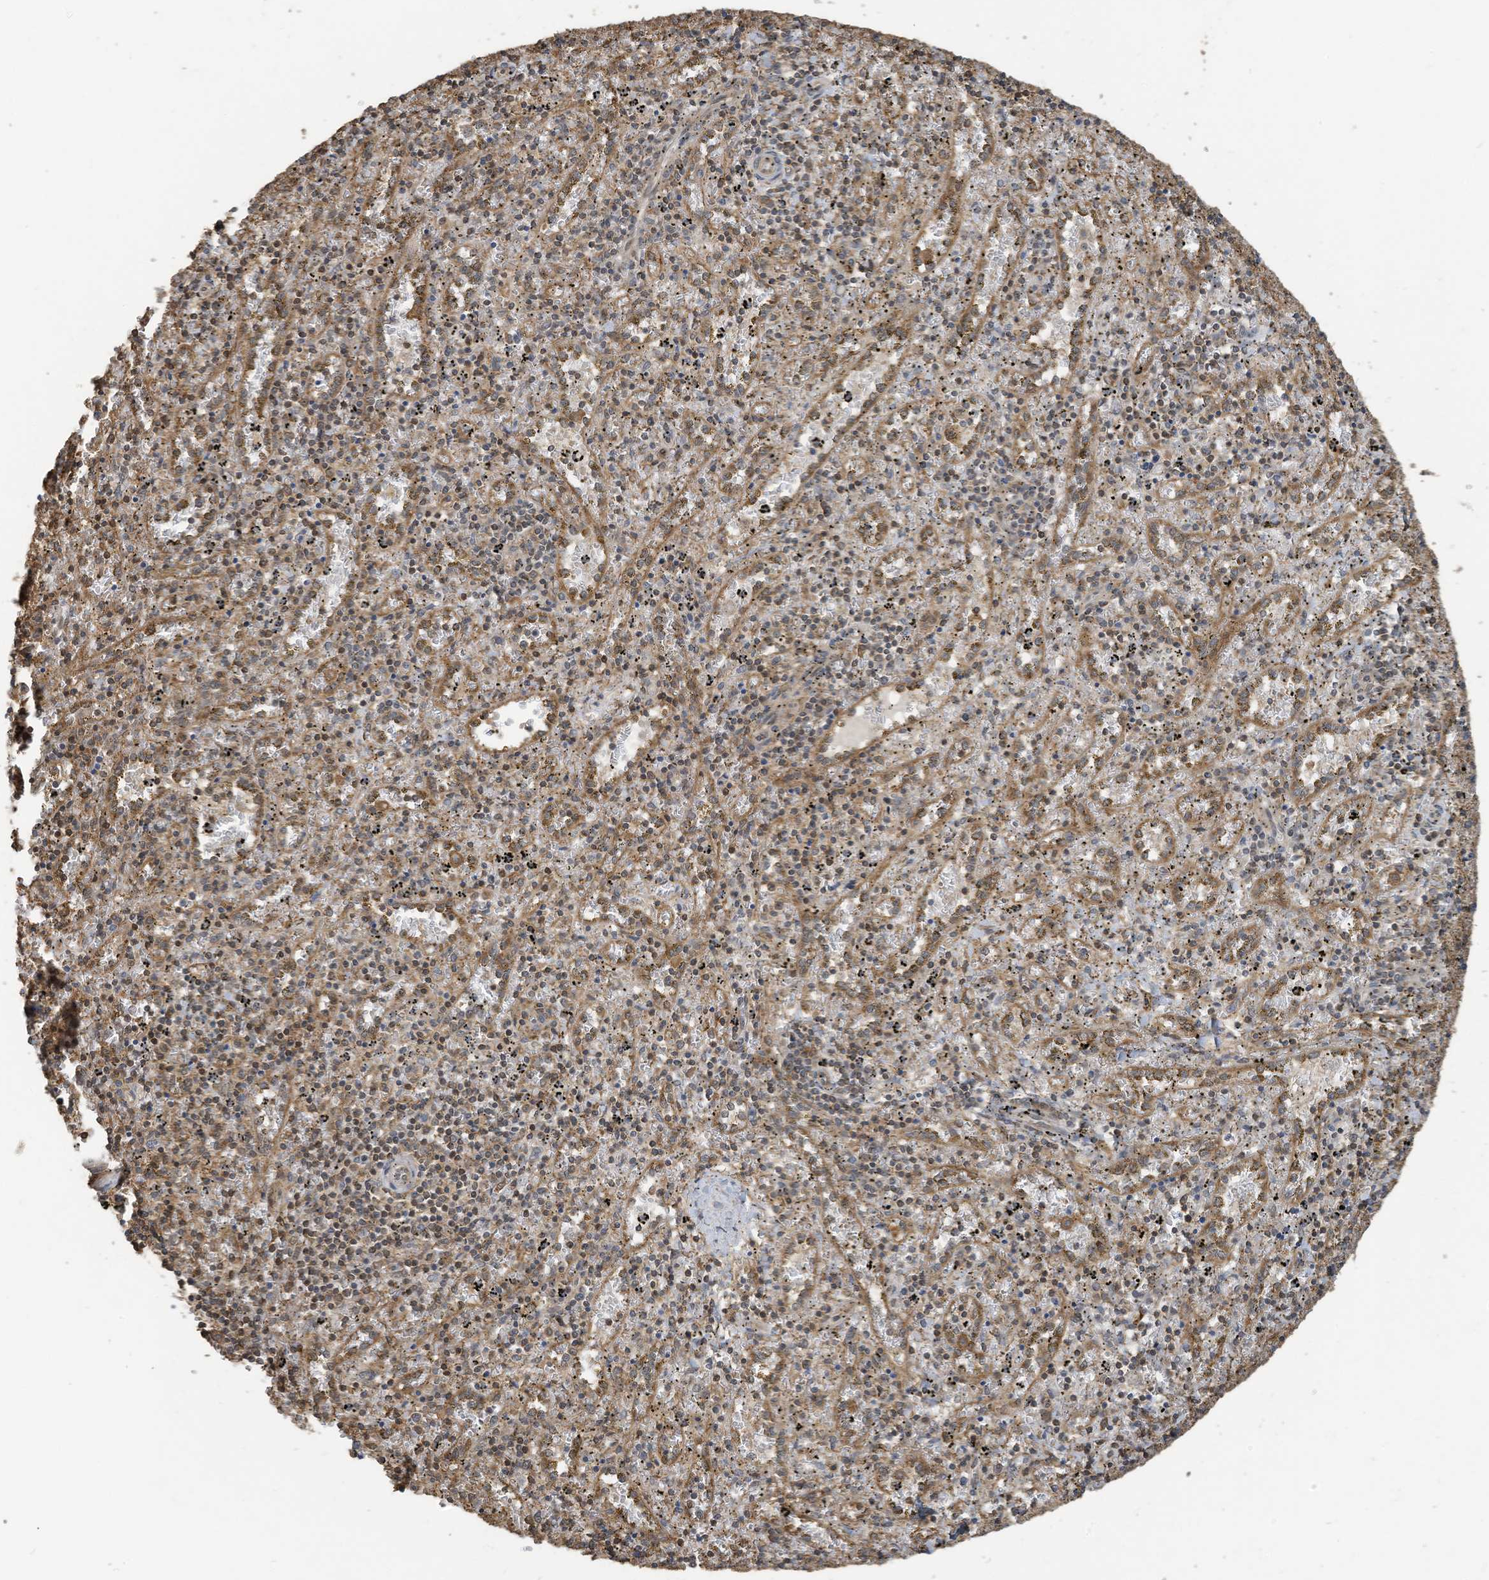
{"staining": {"intensity": "weak", "quantity": "<25%", "location": "nuclear"}, "tissue": "spleen", "cell_type": "Cells in red pulp", "image_type": "normal", "snomed": [{"axis": "morphology", "description": "Normal tissue, NOS"}, {"axis": "topography", "description": "Spleen"}], "caption": "A high-resolution histopathology image shows immunohistochemistry (IHC) staining of benign spleen, which shows no significant positivity in cells in red pulp.", "gene": "COX10", "patient": {"sex": "male", "age": 11}}